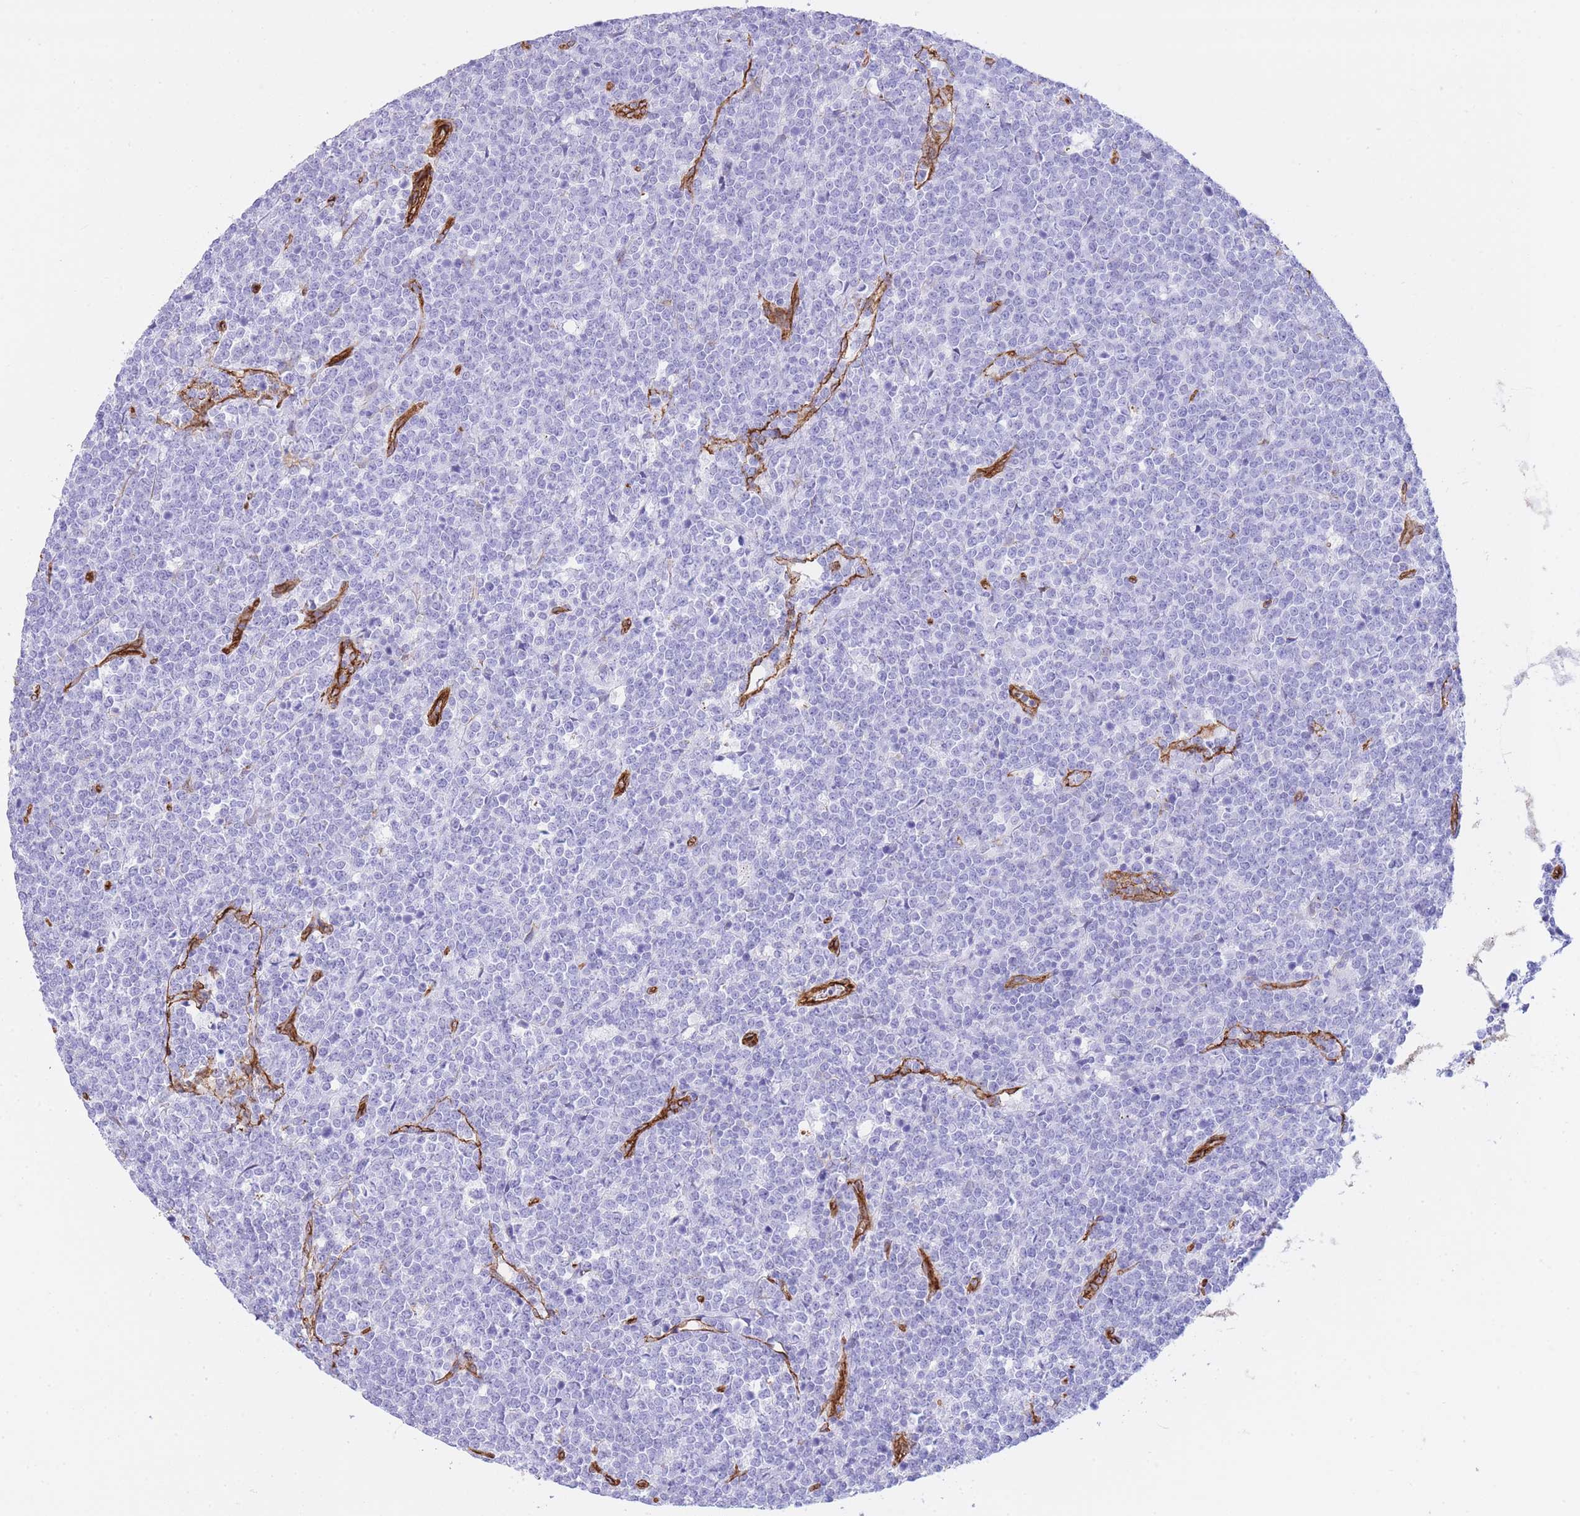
{"staining": {"intensity": "negative", "quantity": "none", "location": "none"}, "tissue": "lymphoma", "cell_type": "Tumor cells", "image_type": "cancer", "snomed": [{"axis": "morphology", "description": "Malignant lymphoma, non-Hodgkin's type, High grade"}, {"axis": "topography", "description": "Small intestine"}], "caption": "Immunohistochemical staining of malignant lymphoma, non-Hodgkin's type (high-grade) reveals no significant expression in tumor cells.", "gene": "CAVIN1", "patient": {"sex": "male", "age": 8}}